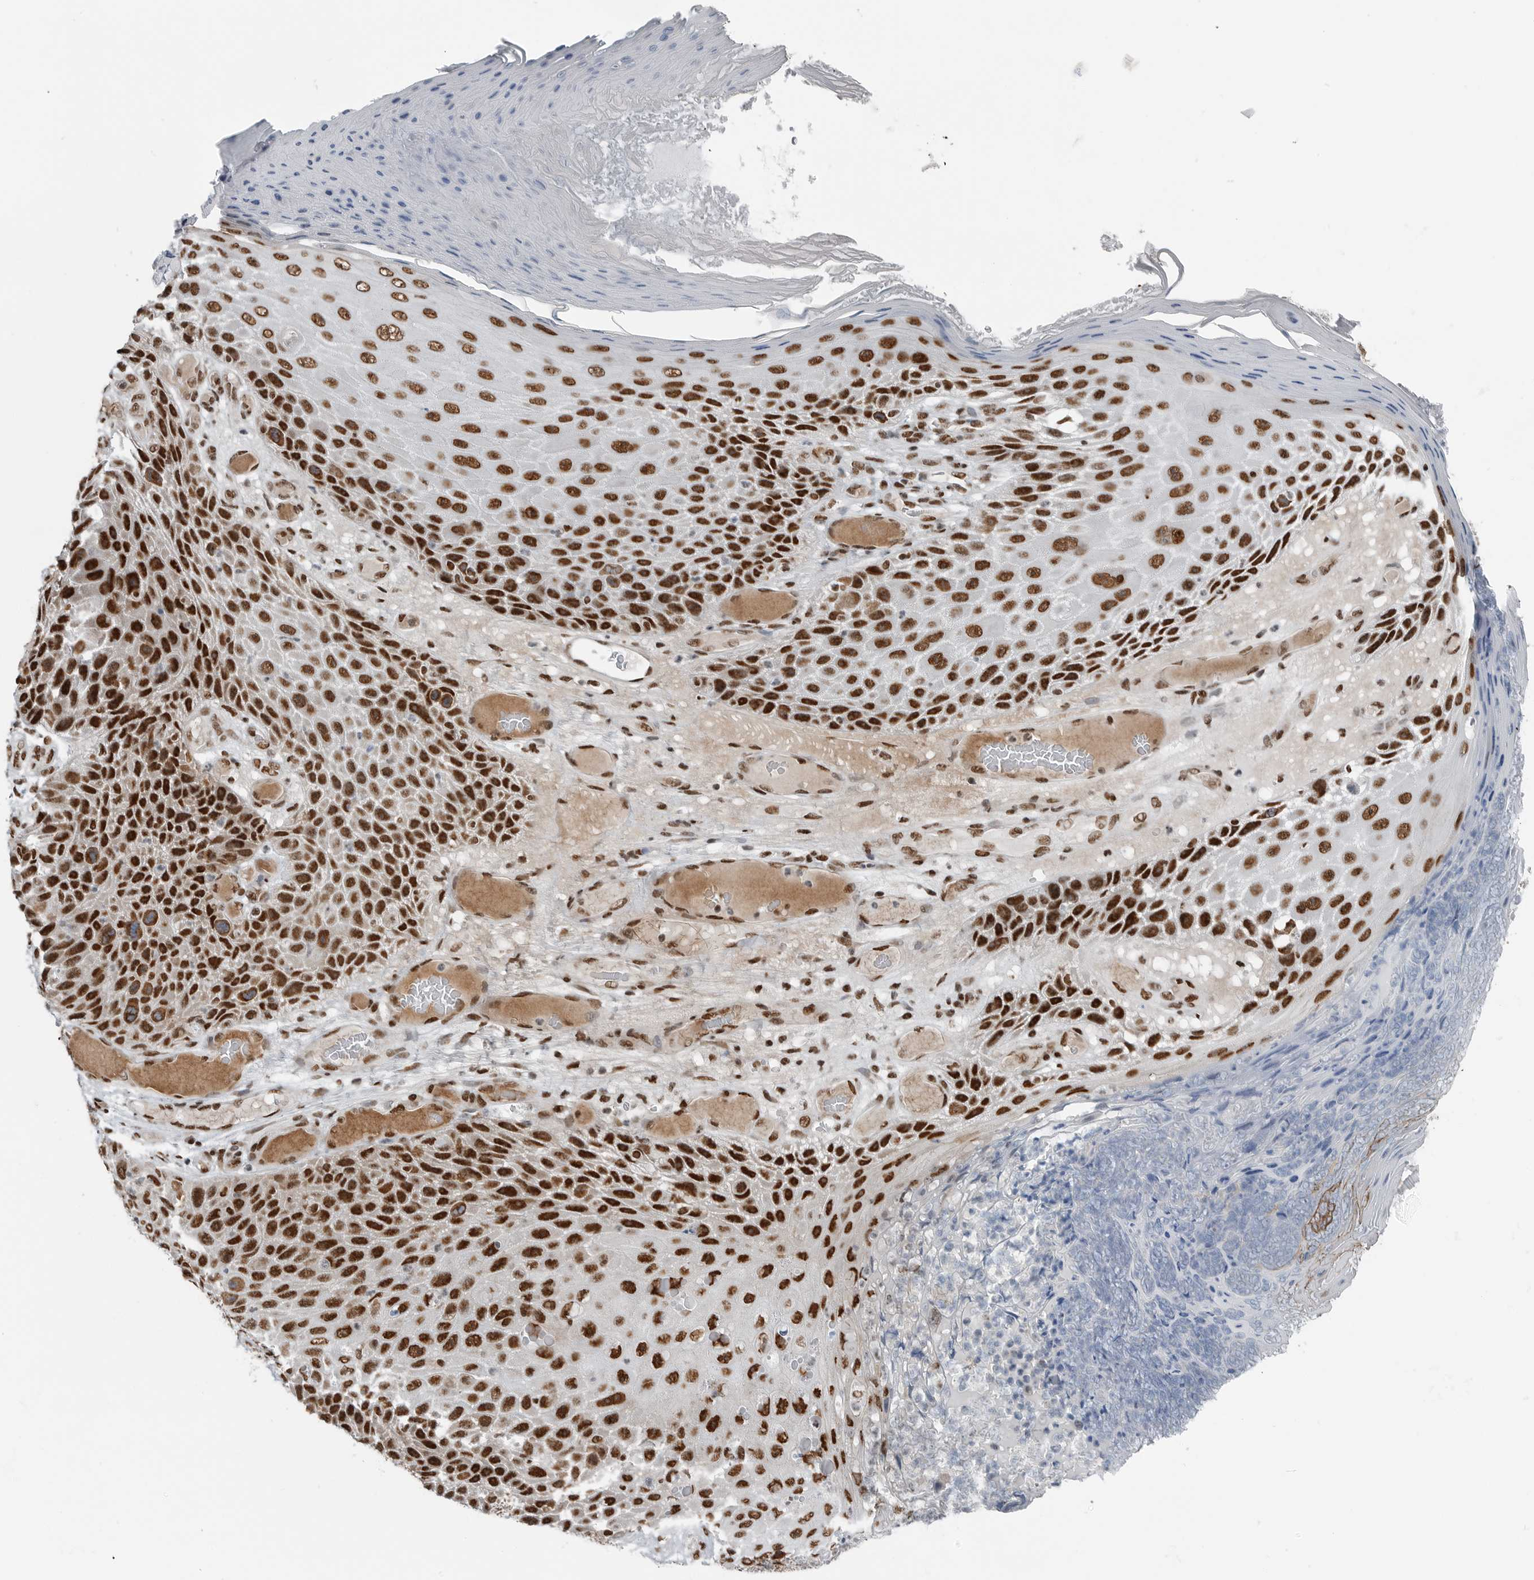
{"staining": {"intensity": "strong", "quantity": ">75%", "location": "nuclear"}, "tissue": "skin cancer", "cell_type": "Tumor cells", "image_type": "cancer", "snomed": [{"axis": "morphology", "description": "Squamous cell carcinoma, NOS"}, {"axis": "topography", "description": "Skin"}], "caption": "Immunohistochemical staining of human skin cancer demonstrates high levels of strong nuclear protein staining in about >75% of tumor cells.", "gene": "BLZF1", "patient": {"sex": "female", "age": 88}}